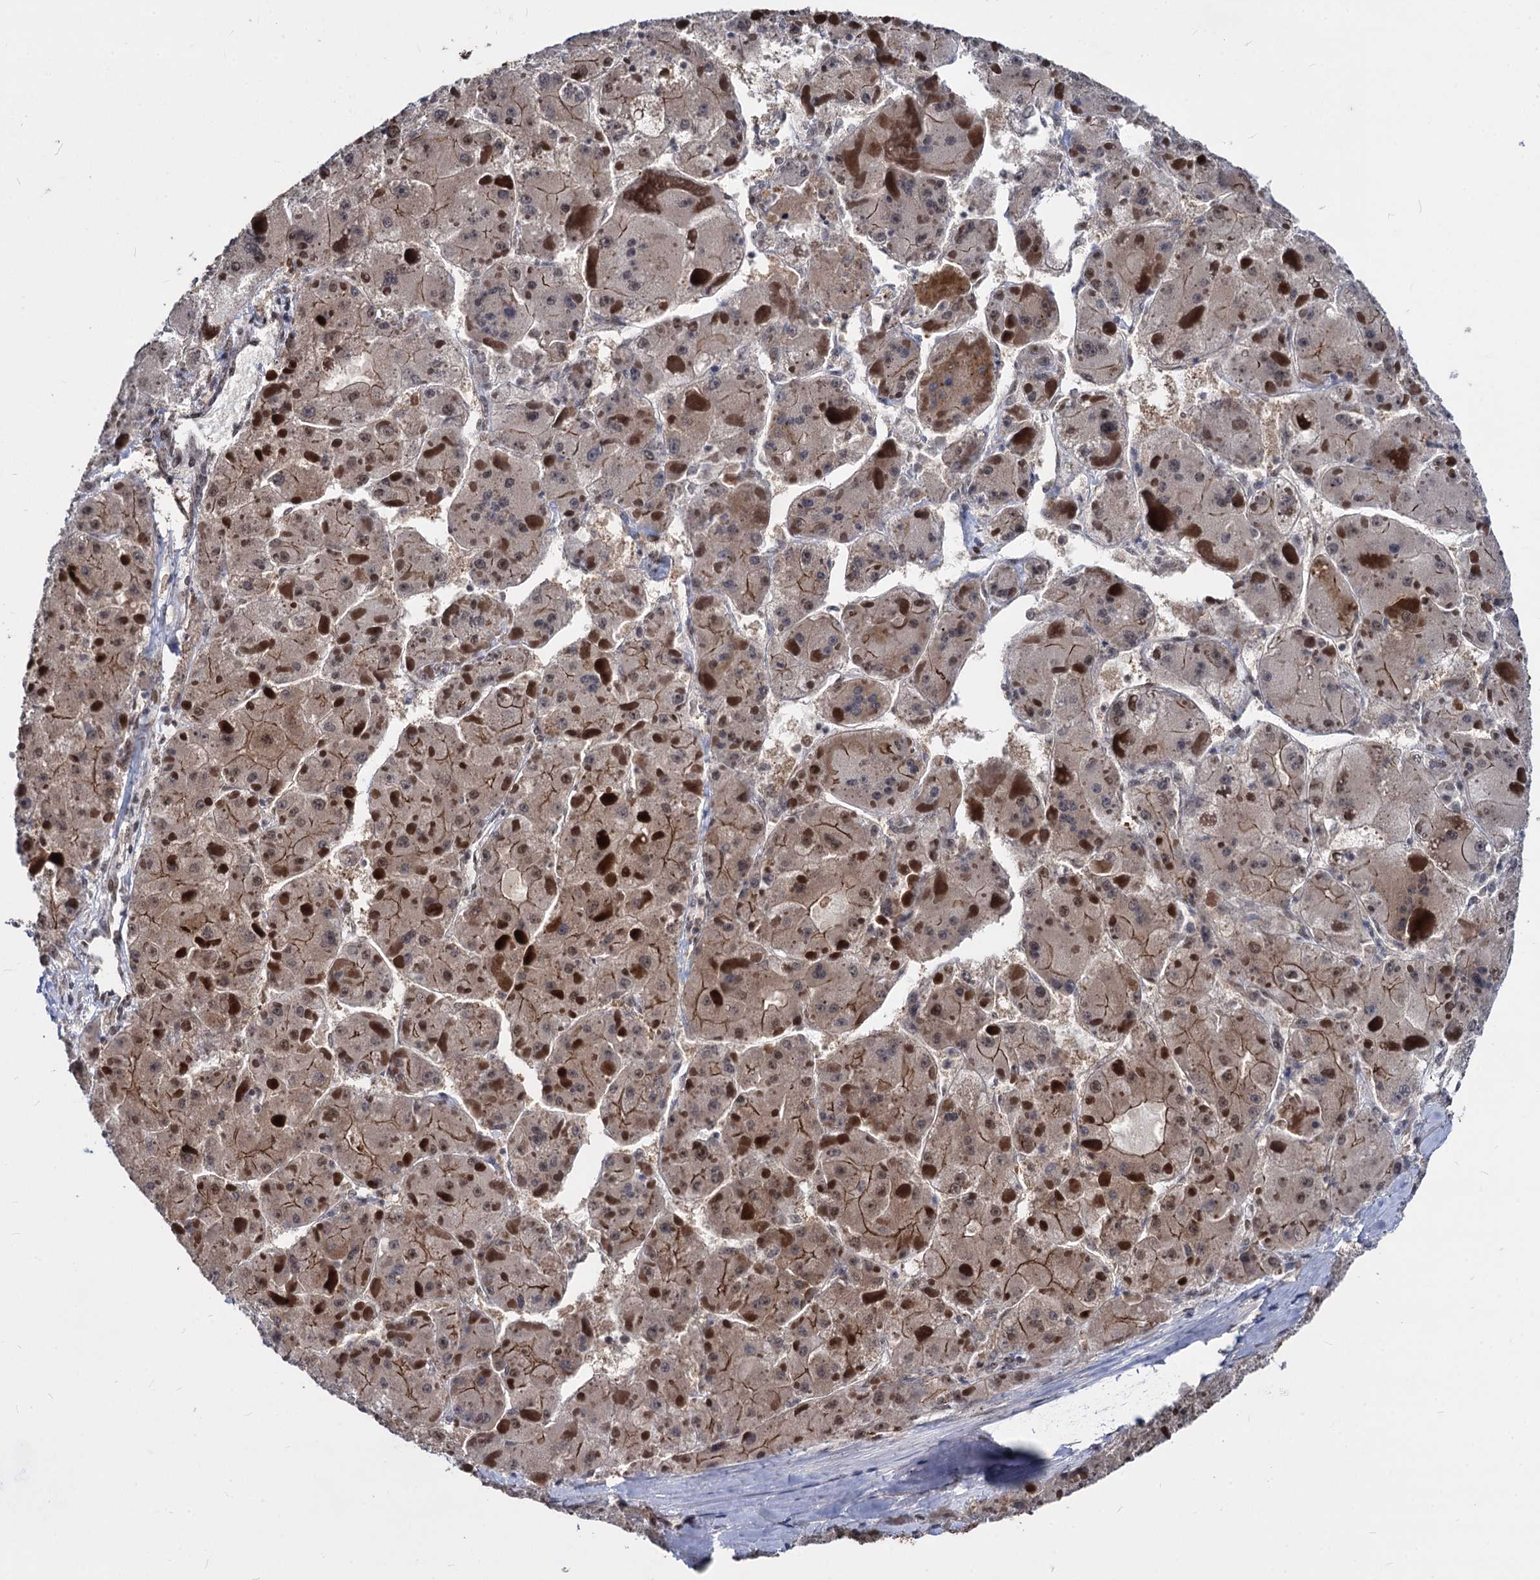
{"staining": {"intensity": "moderate", "quantity": ">75%", "location": "cytoplasmic/membranous,nuclear"}, "tissue": "liver cancer", "cell_type": "Tumor cells", "image_type": "cancer", "snomed": [{"axis": "morphology", "description": "Carcinoma, Hepatocellular, NOS"}, {"axis": "topography", "description": "Liver"}], "caption": "Liver hepatocellular carcinoma stained with immunohistochemistry (IHC) displays moderate cytoplasmic/membranous and nuclear expression in about >75% of tumor cells.", "gene": "GALNT11", "patient": {"sex": "female", "age": 73}}